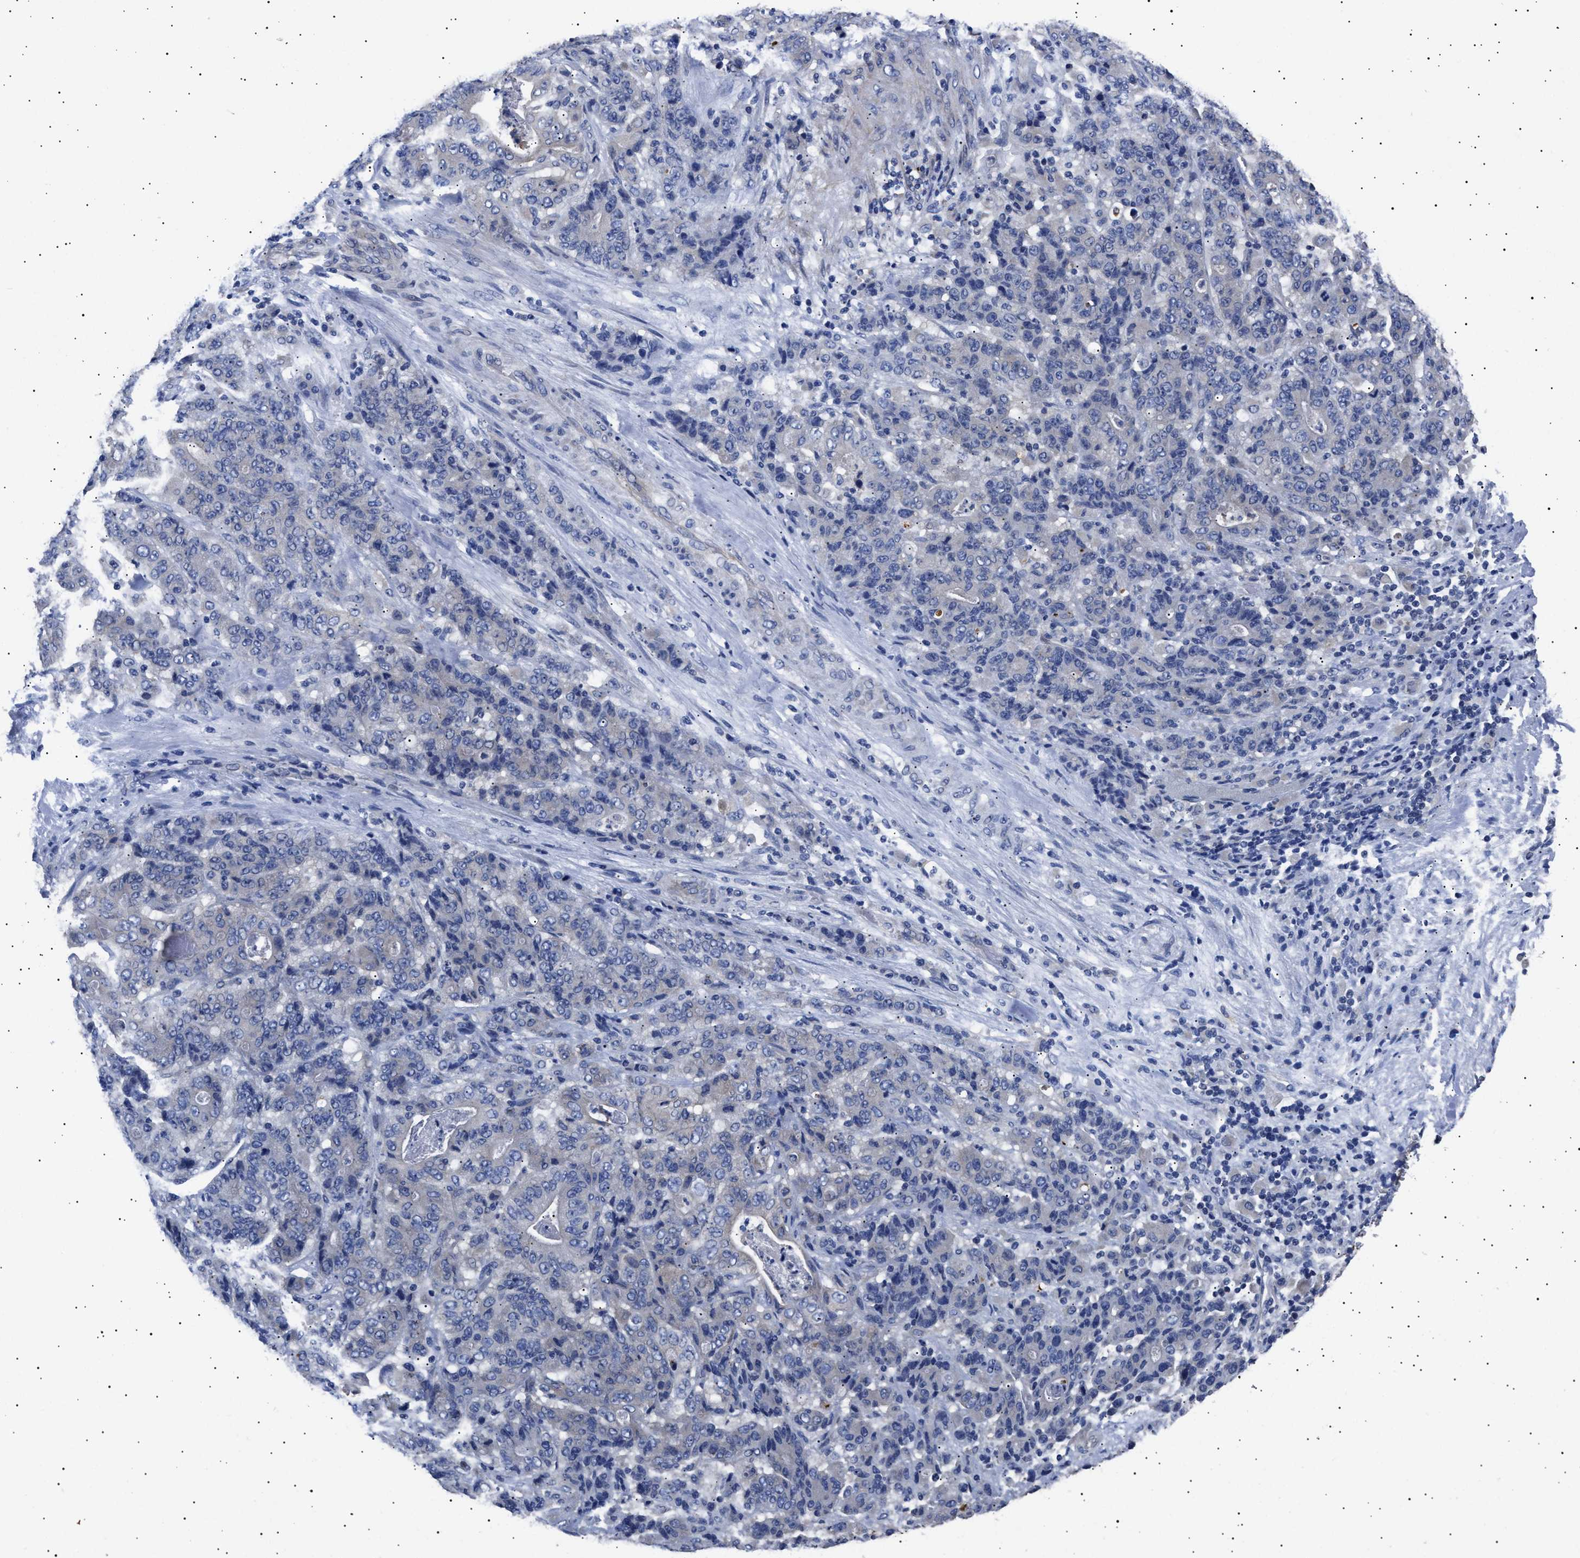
{"staining": {"intensity": "negative", "quantity": "none", "location": "none"}, "tissue": "stomach cancer", "cell_type": "Tumor cells", "image_type": "cancer", "snomed": [{"axis": "morphology", "description": "Adenocarcinoma, NOS"}, {"axis": "topography", "description": "Stomach"}], "caption": "This is a photomicrograph of immunohistochemistry (IHC) staining of adenocarcinoma (stomach), which shows no positivity in tumor cells.", "gene": "HEMGN", "patient": {"sex": "female", "age": 73}}